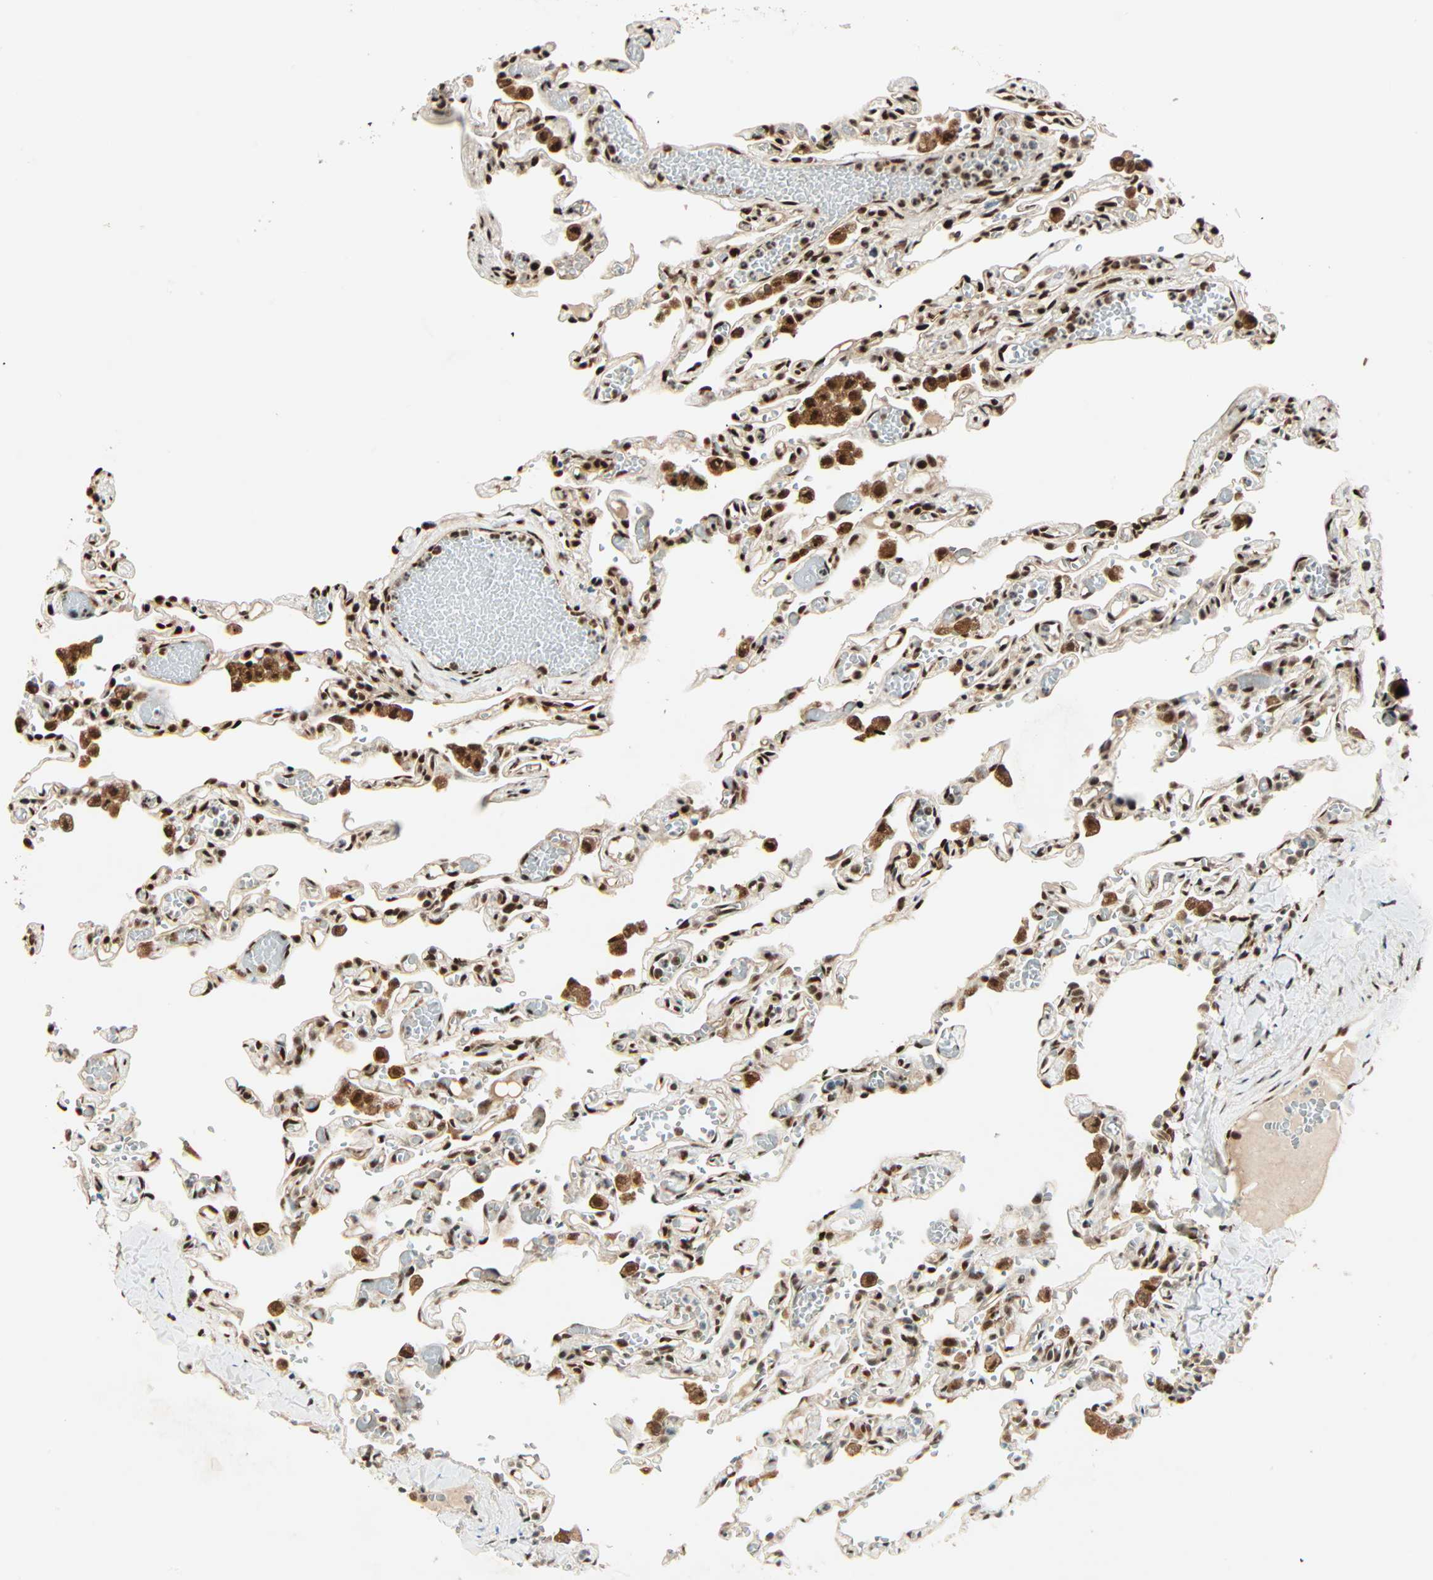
{"staining": {"intensity": "strong", "quantity": ">75%", "location": "nuclear"}, "tissue": "lung", "cell_type": "Alveolar cells", "image_type": "normal", "snomed": [{"axis": "morphology", "description": "Normal tissue, NOS"}, {"axis": "topography", "description": "Lung"}], "caption": "This is an image of IHC staining of benign lung, which shows strong expression in the nuclear of alveolar cells.", "gene": "PNPLA6", "patient": {"sex": "male", "age": 21}}